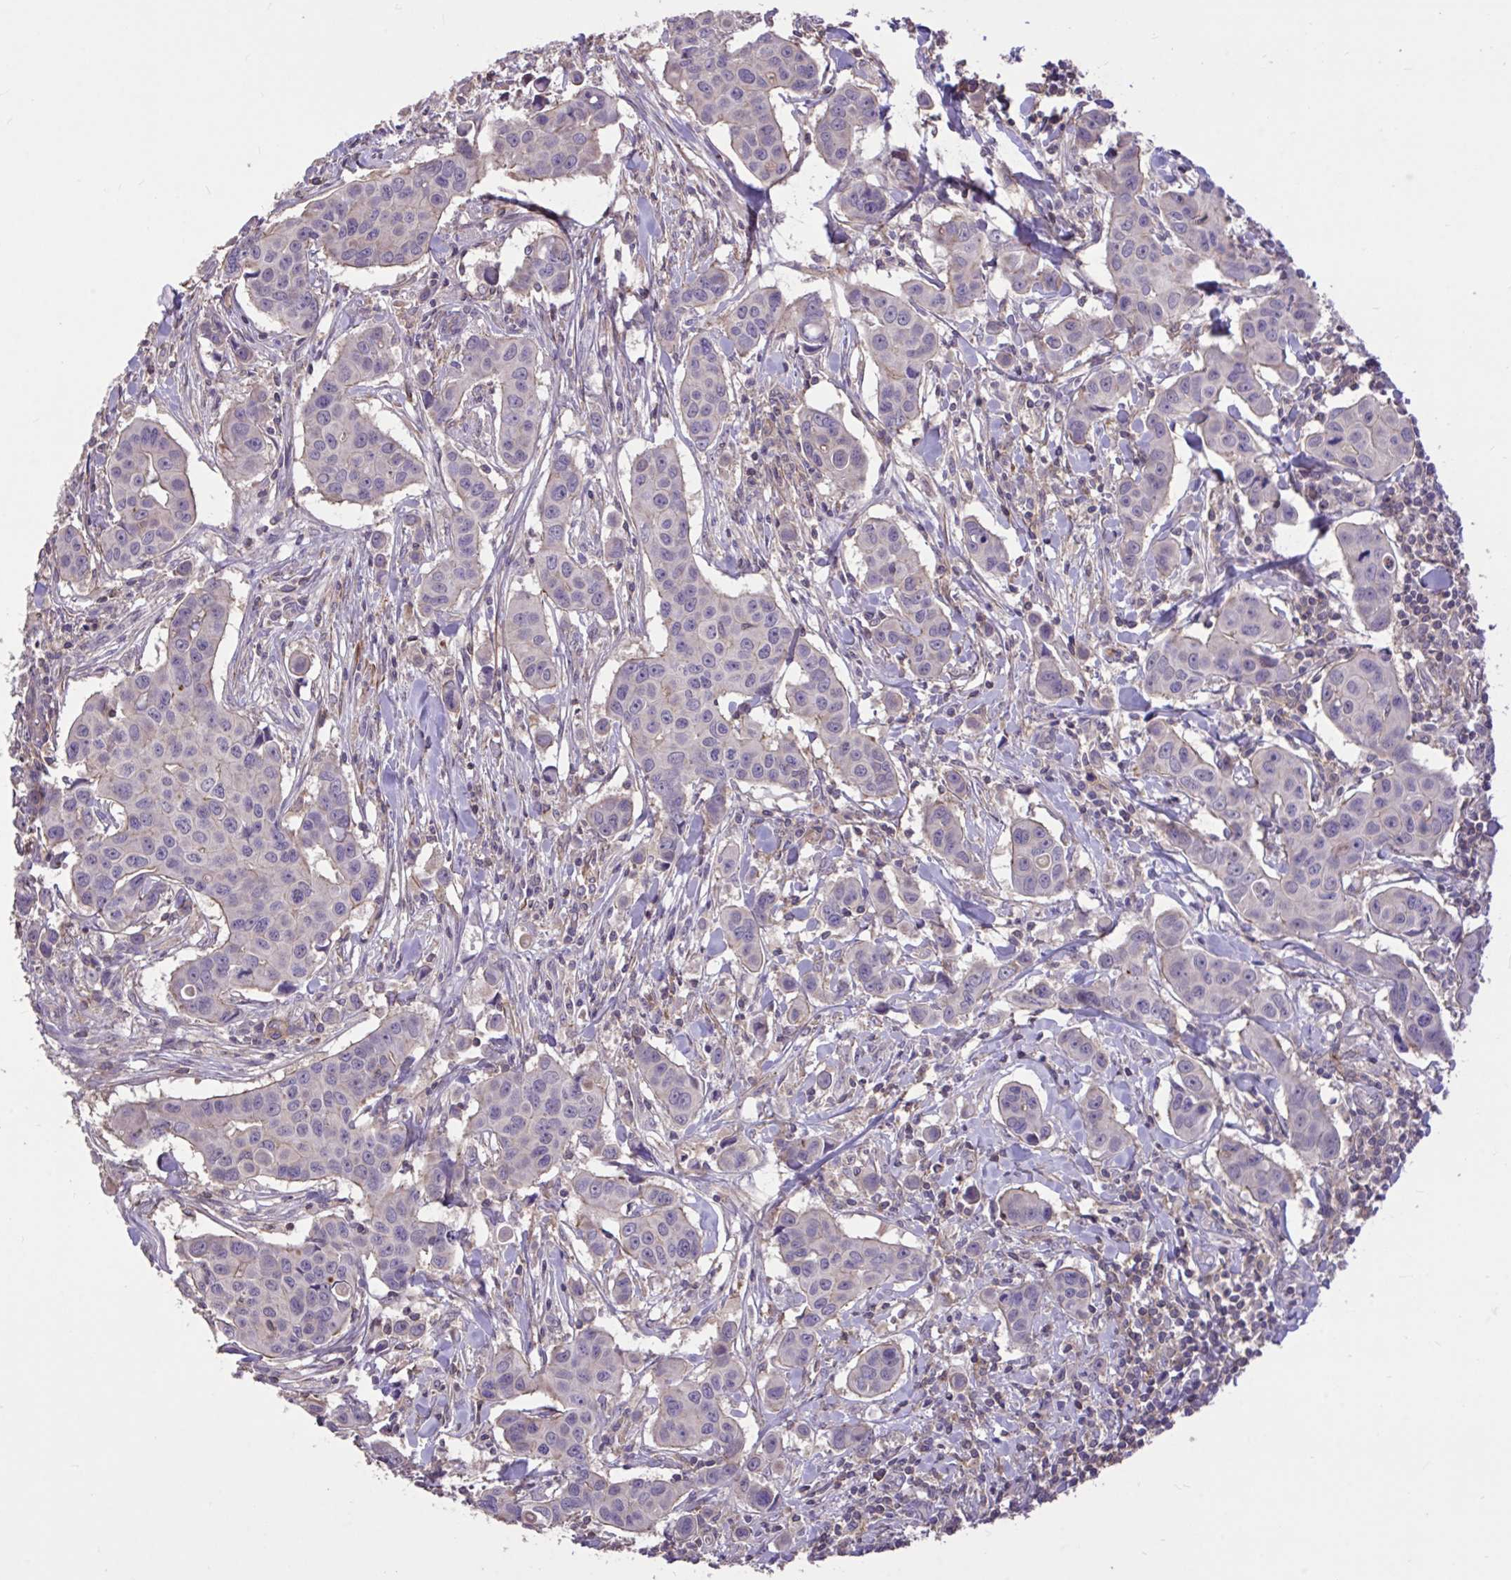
{"staining": {"intensity": "negative", "quantity": "none", "location": "none"}, "tissue": "breast cancer", "cell_type": "Tumor cells", "image_type": "cancer", "snomed": [{"axis": "morphology", "description": "Duct carcinoma"}, {"axis": "topography", "description": "Breast"}], "caption": "Tumor cells are negative for brown protein staining in intraductal carcinoma (breast).", "gene": "IGFL2", "patient": {"sex": "female", "age": 24}}